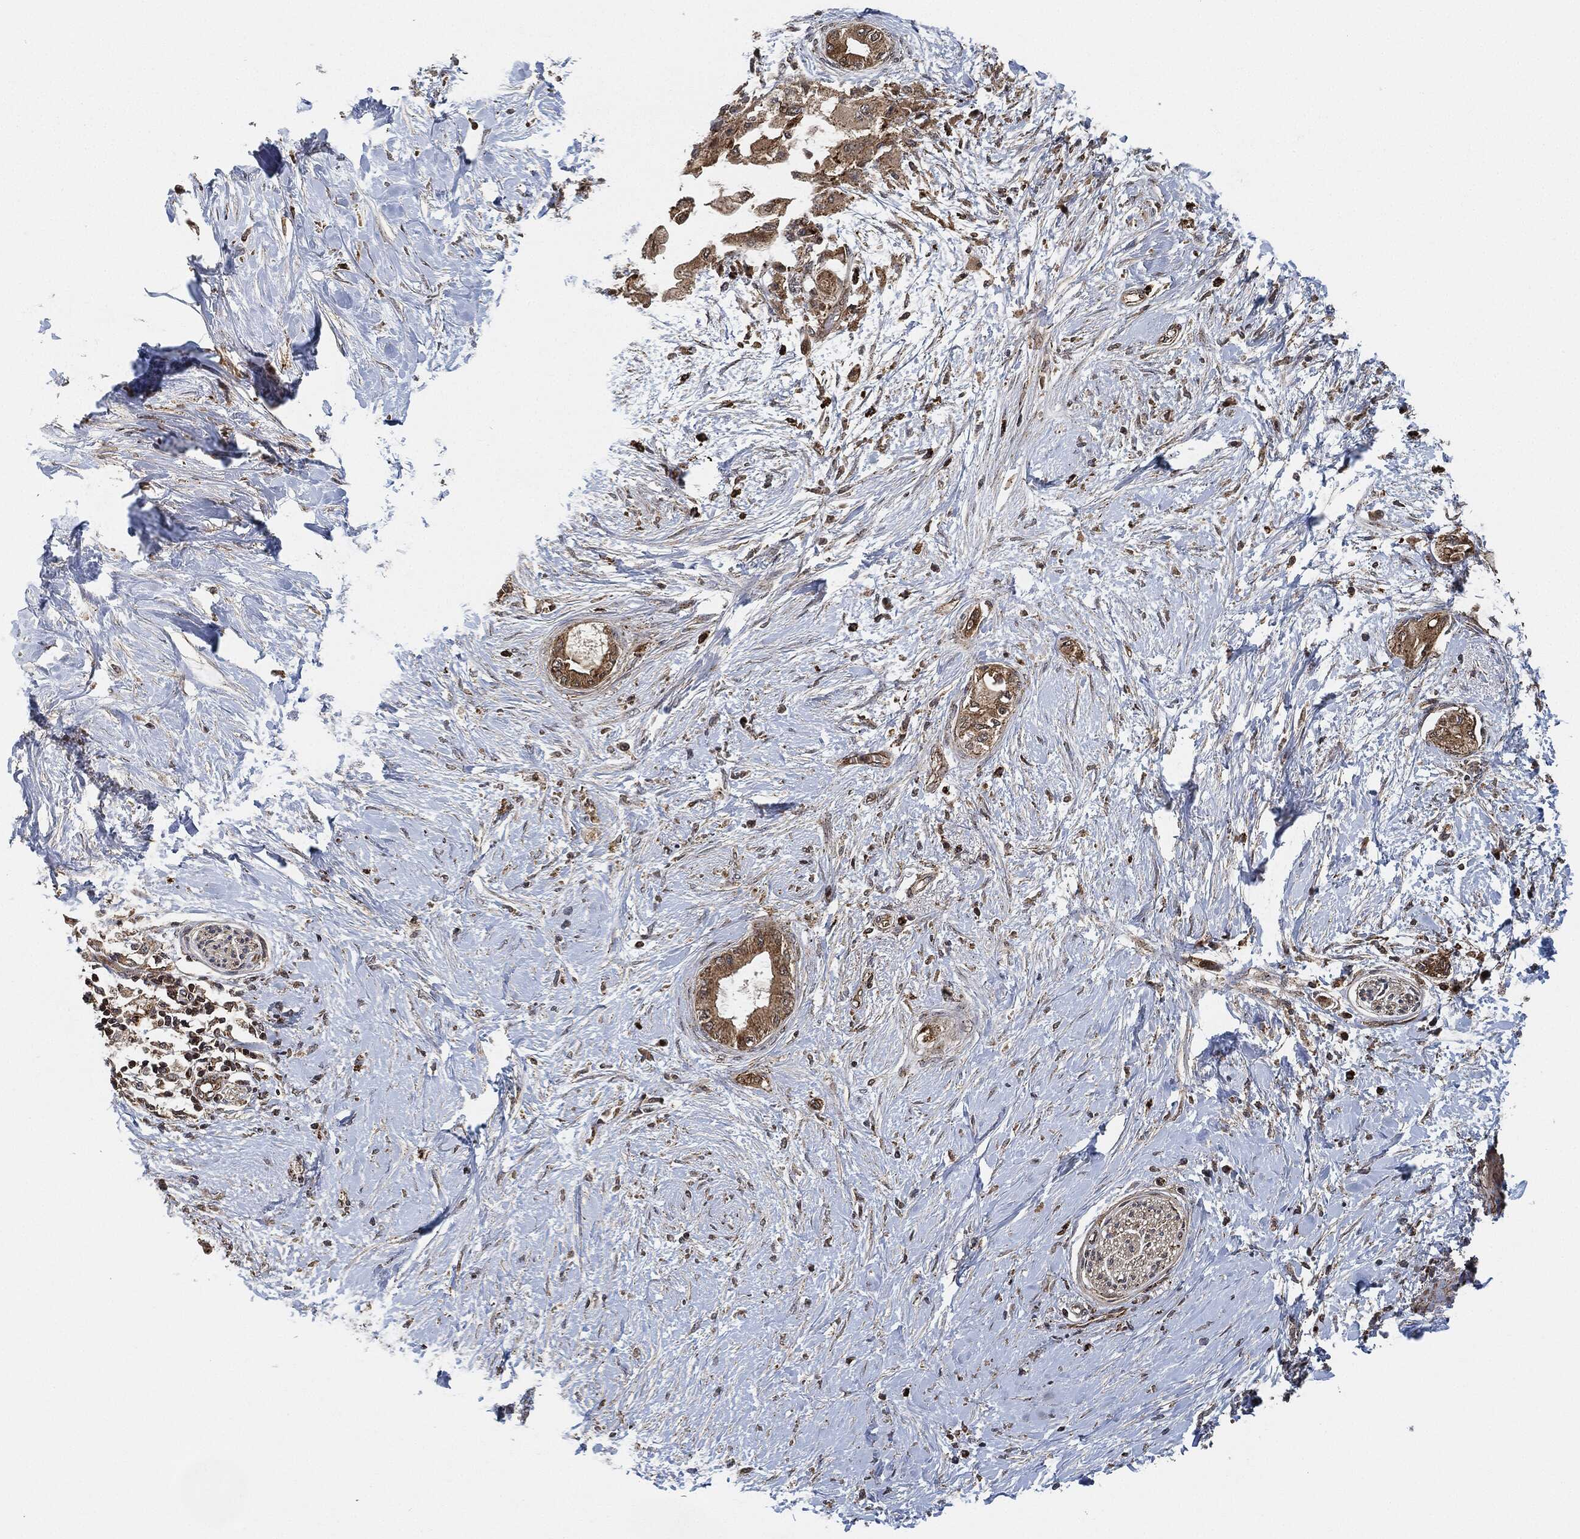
{"staining": {"intensity": "strong", "quantity": "25%-75%", "location": "cytoplasmic/membranous"}, "tissue": "pancreatic cancer", "cell_type": "Tumor cells", "image_type": "cancer", "snomed": [{"axis": "morphology", "description": "Normal tissue, NOS"}, {"axis": "morphology", "description": "Adenocarcinoma, NOS"}, {"axis": "topography", "description": "Pancreas"}, {"axis": "topography", "description": "Duodenum"}], "caption": "A photomicrograph of human adenocarcinoma (pancreatic) stained for a protein demonstrates strong cytoplasmic/membranous brown staining in tumor cells. (Stains: DAB (3,3'-diaminobenzidine) in brown, nuclei in blue, Microscopy: brightfield microscopy at high magnification).", "gene": "MAP3K3", "patient": {"sex": "female", "age": 60}}